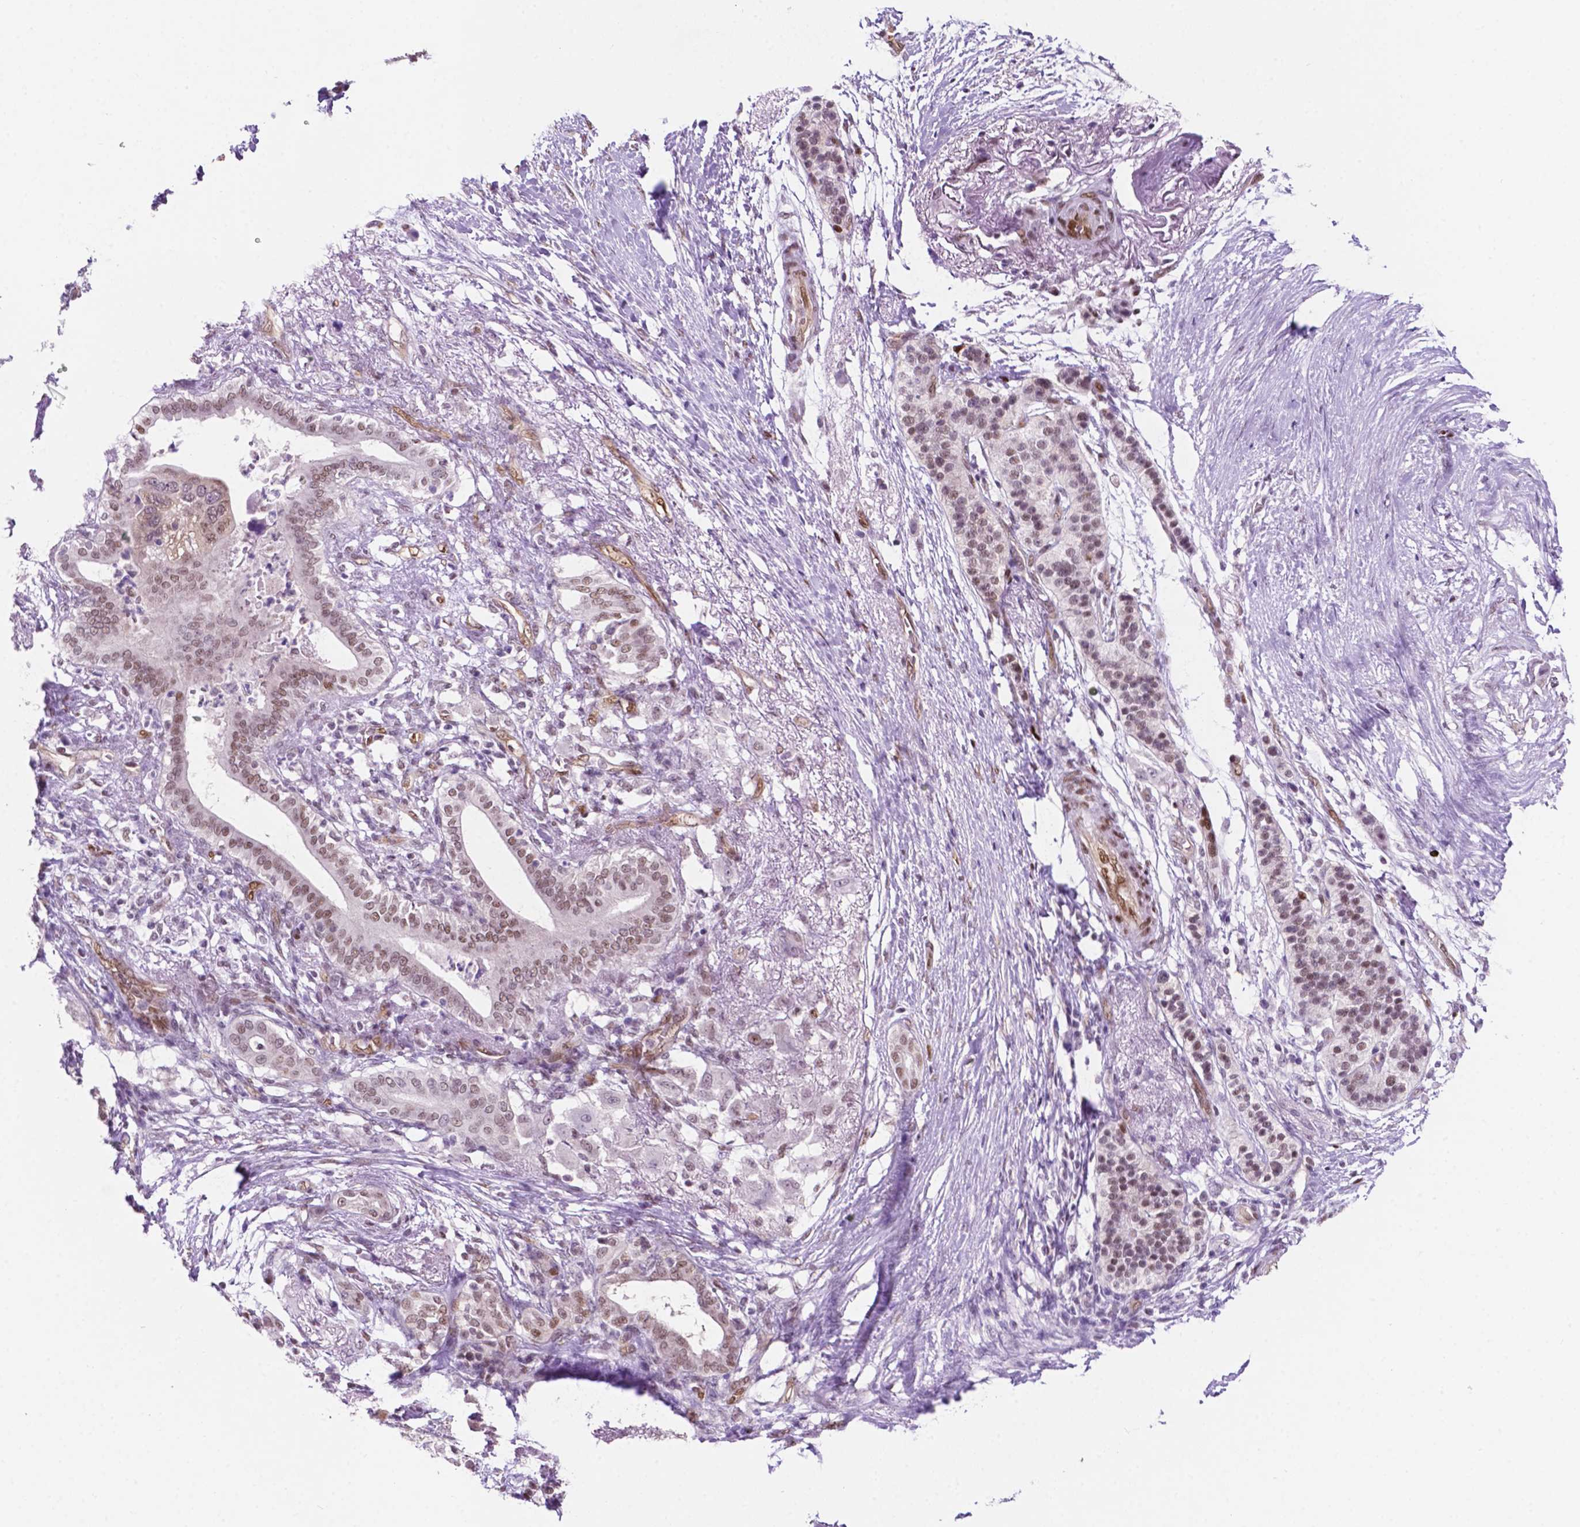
{"staining": {"intensity": "weak", "quantity": ">75%", "location": "nuclear"}, "tissue": "pancreatic cancer", "cell_type": "Tumor cells", "image_type": "cancer", "snomed": [{"axis": "morphology", "description": "Adenocarcinoma, NOS"}, {"axis": "topography", "description": "Pancreas"}], "caption": "Brown immunohistochemical staining in pancreatic cancer exhibits weak nuclear expression in approximately >75% of tumor cells.", "gene": "ERF", "patient": {"sex": "female", "age": 72}}